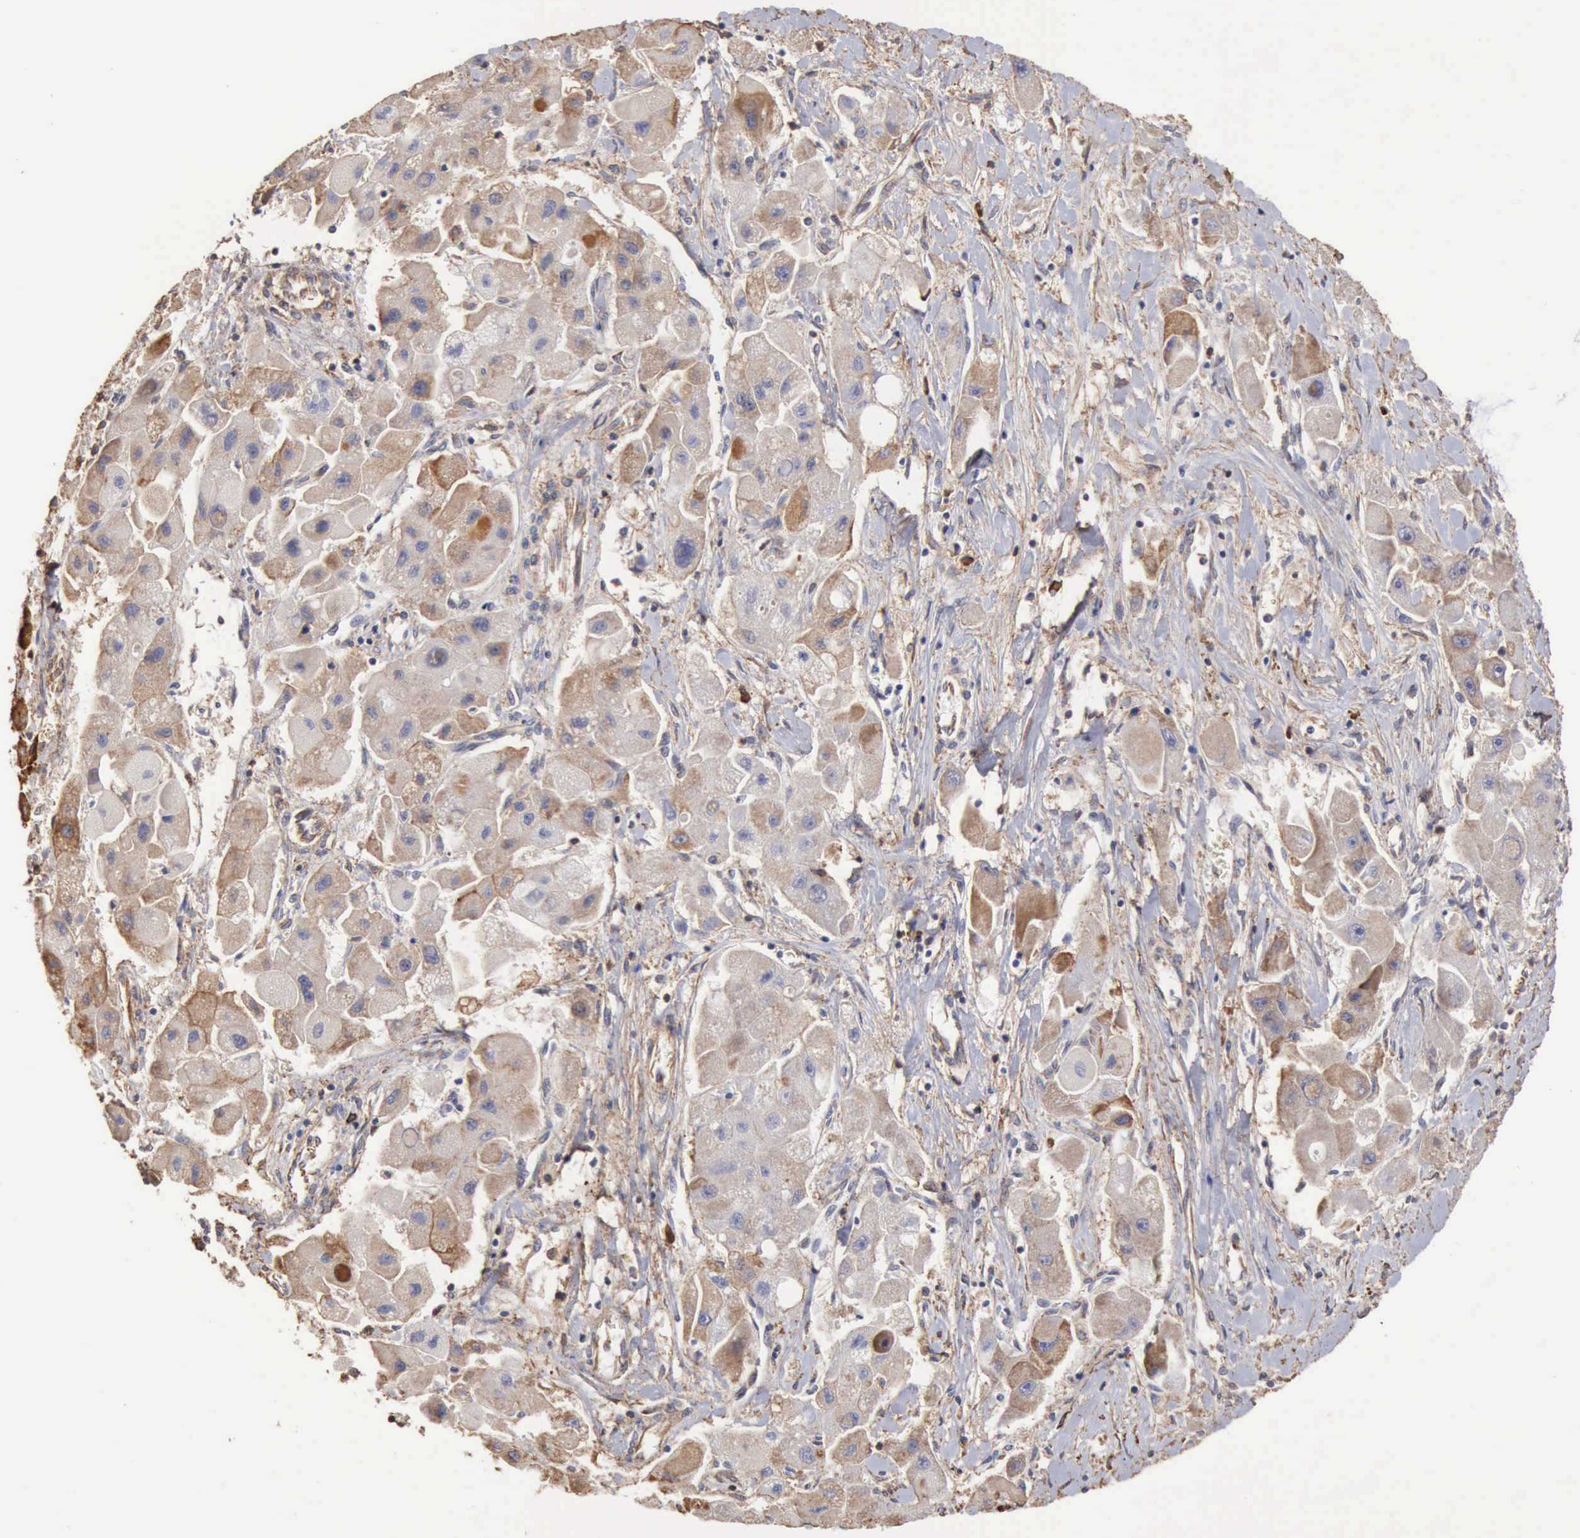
{"staining": {"intensity": "weak", "quantity": "25%-75%", "location": "cytoplasmic/membranous"}, "tissue": "liver cancer", "cell_type": "Tumor cells", "image_type": "cancer", "snomed": [{"axis": "morphology", "description": "Carcinoma, Hepatocellular, NOS"}, {"axis": "topography", "description": "Liver"}], "caption": "The micrograph reveals staining of liver hepatocellular carcinoma, revealing weak cytoplasmic/membranous protein positivity (brown color) within tumor cells.", "gene": "GPR101", "patient": {"sex": "male", "age": 24}}